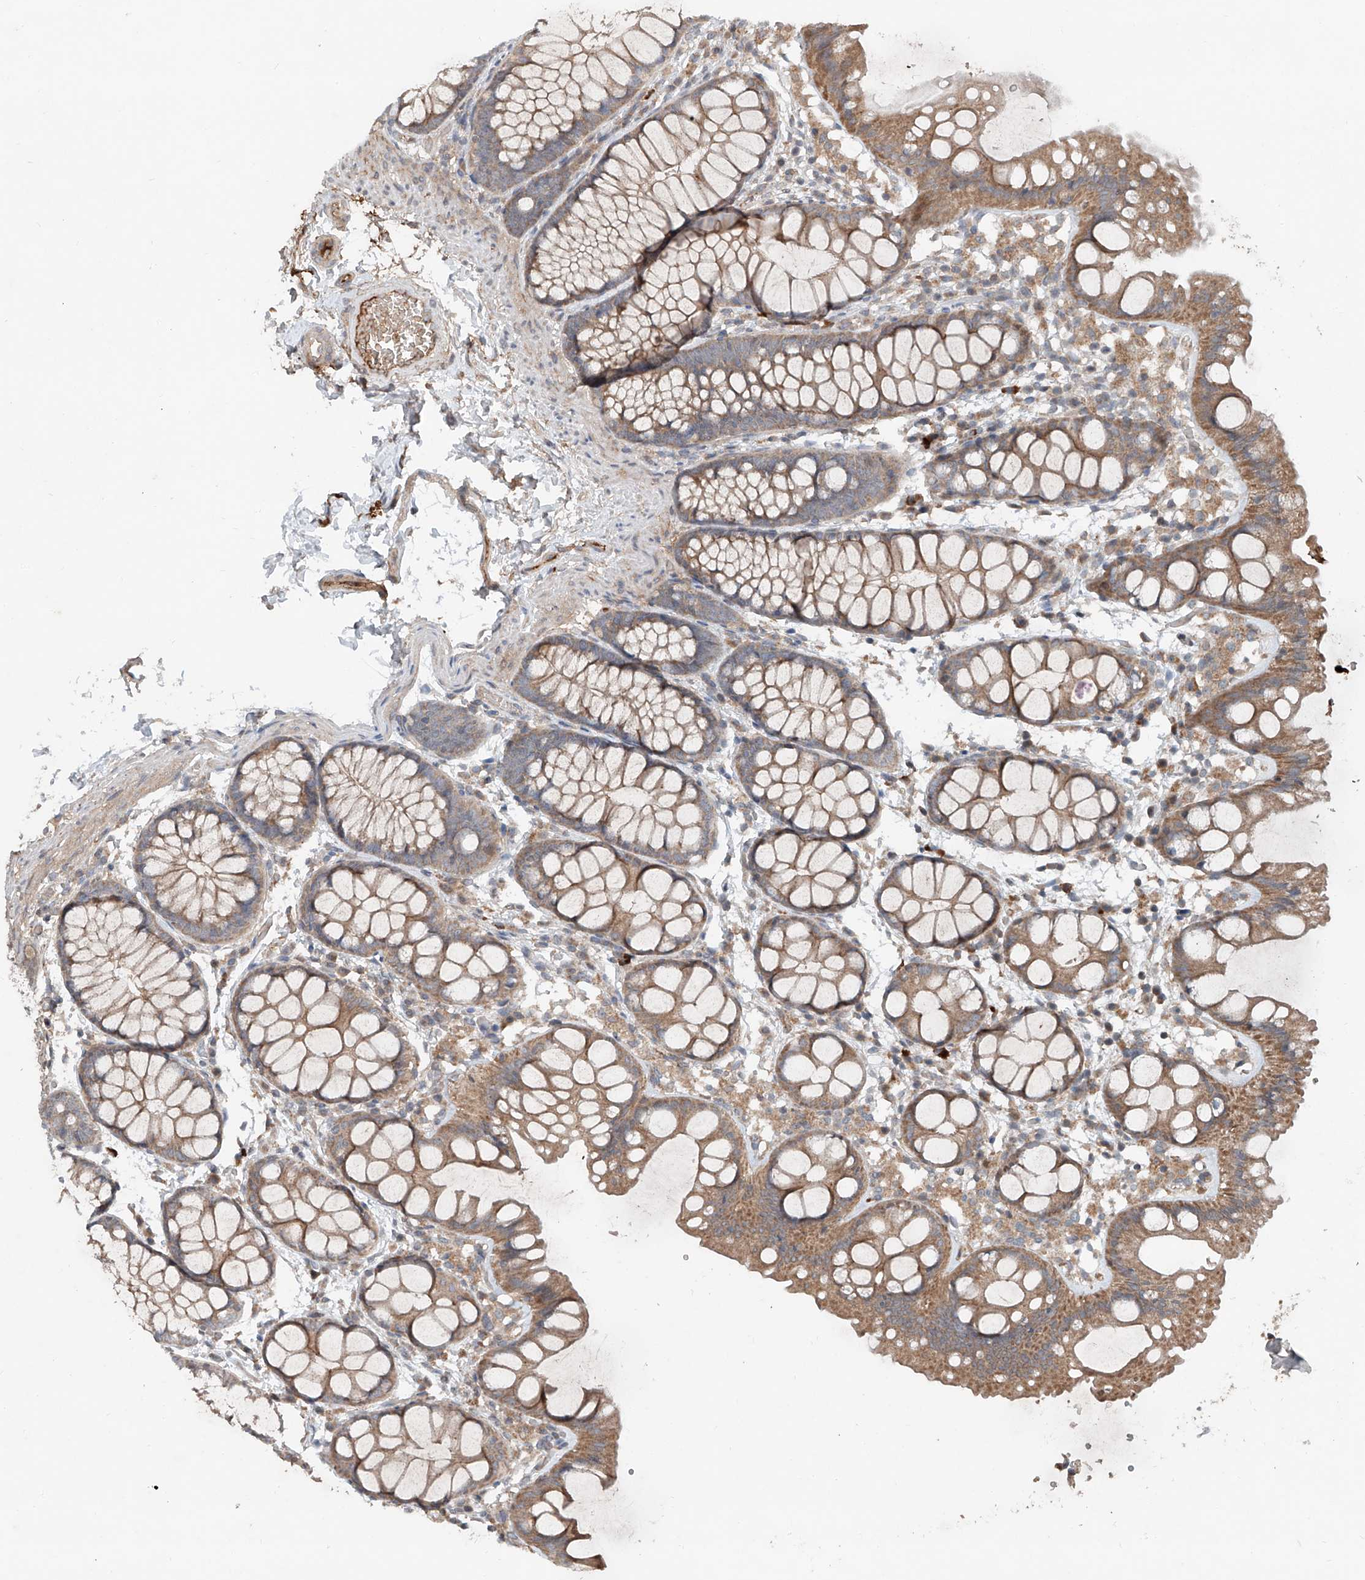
{"staining": {"intensity": "moderate", "quantity": ">75%", "location": "cytoplasmic/membranous"}, "tissue": "colon", "cell_type": "Endothelial cells", "image_type": "normal", "snomed": [{"axis": "morphology", "description": "Normal tissue, NOS"}, {"axis": "topography", "description": "Colon"}], "caption": "Brown immunohistochemical staining in normal human colon reveals moderate cytoplasmic/membranous staining in approximately >75% of endothelial cells. (DAB IHC with brightfield microscopy, high magnification).", "gene": "ADAM23", "patient": {"sex": "male", "age": 47}}